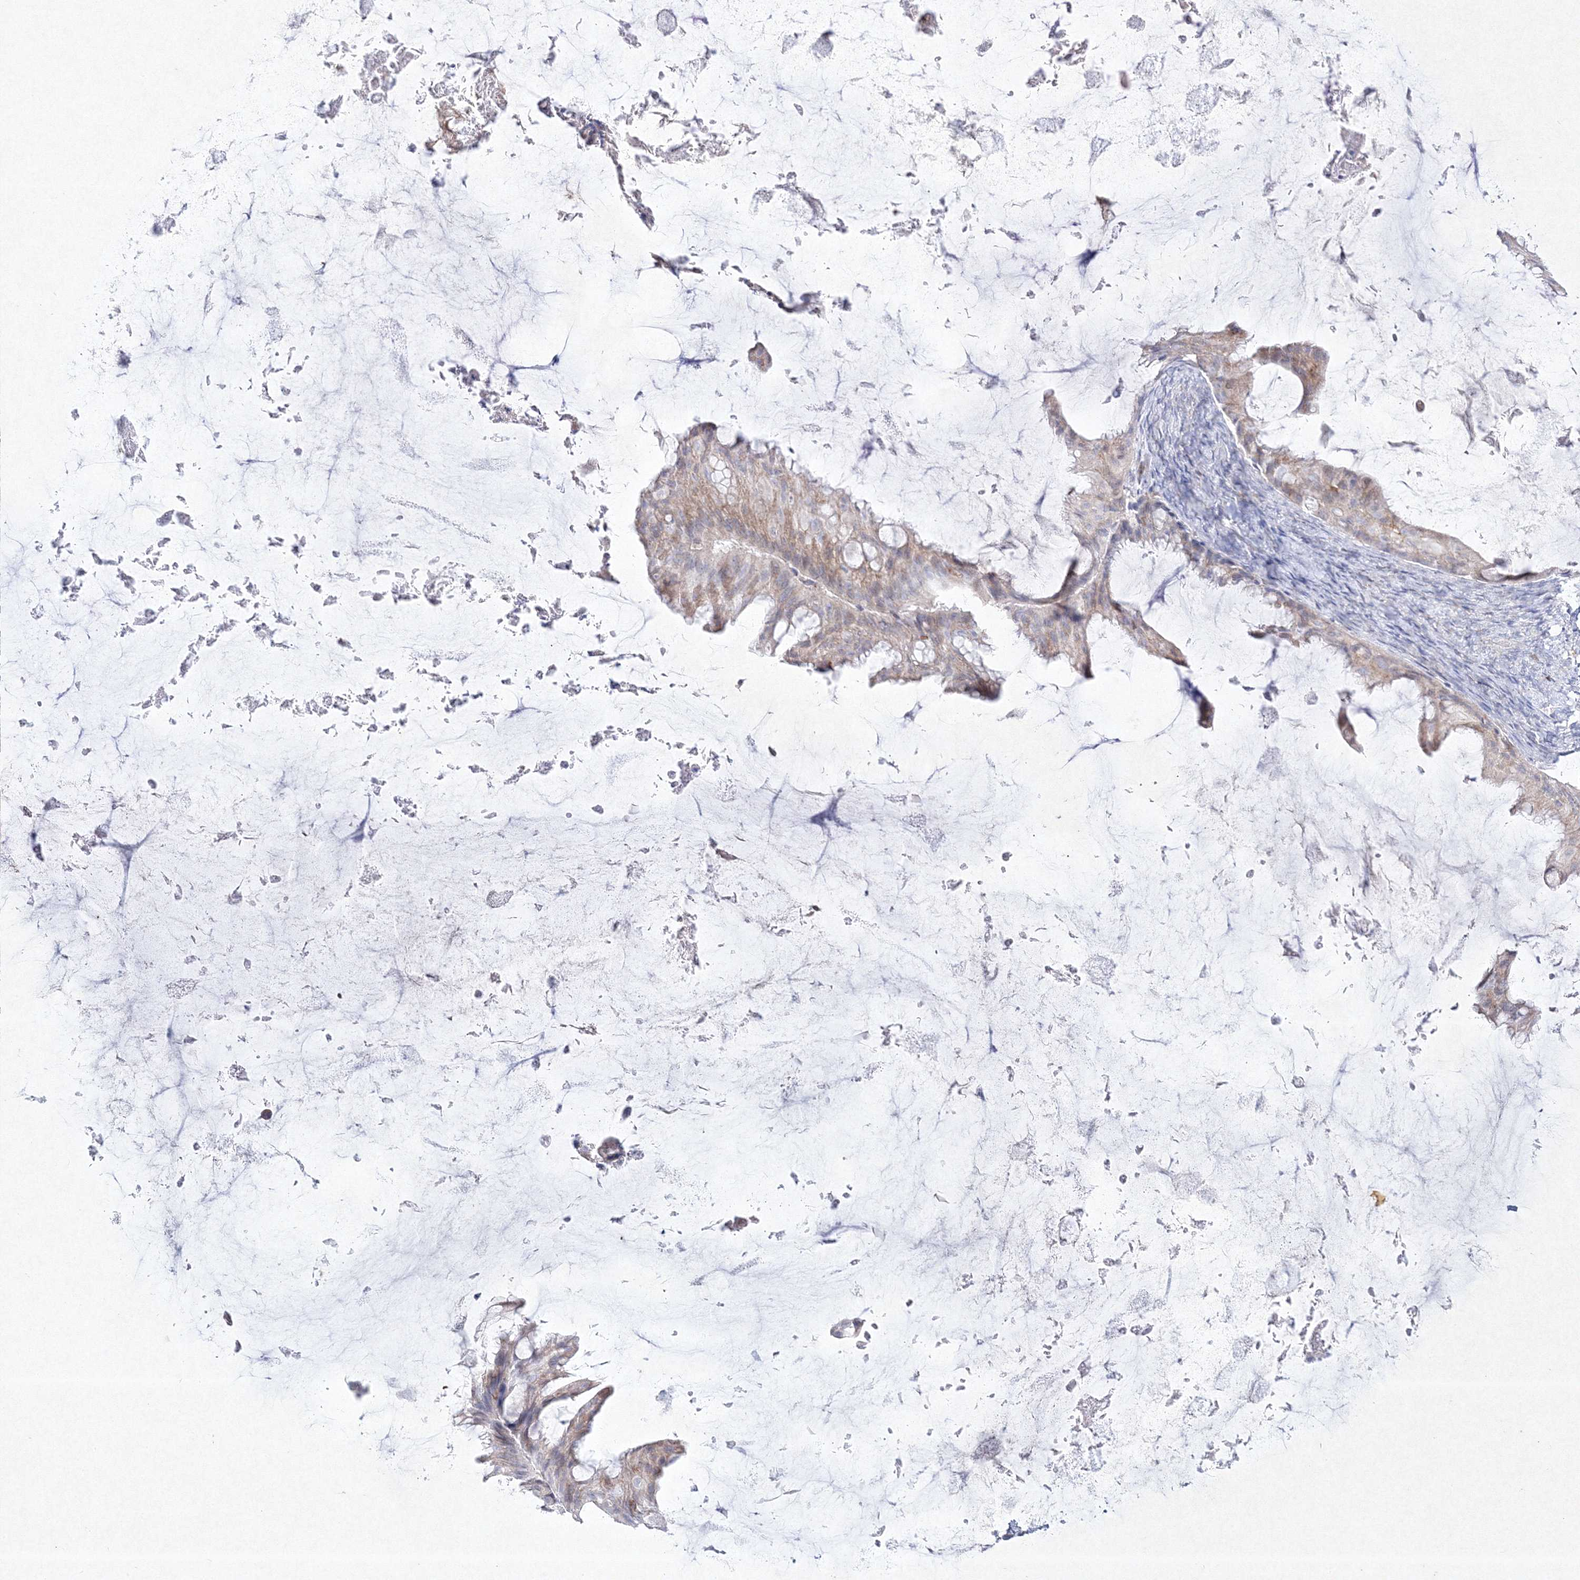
{"staining": {"intensity": "weak", "quantity": ">75%", "location": "cytoplasmic/membranous"}, "tissue": "ovarian cancer", "cell_type": "Tumor cells", "image_type": "cancer", "snomed": [{"axis": "morphology", "description": "Cystadenocarcinoma, mucinous, NOS"}, {"axis": "topography", "description": "Ovary"}], "caption": "Immunohistochemistry (IHC) histopathology image of human ovarian cancer stained for a protein (brown), which shows low levels of weak cytoplasmic/membranous staining in about >75% of tumor cells.", "gene": "HCST", "patient": {"sex": "female", "age": 61}}